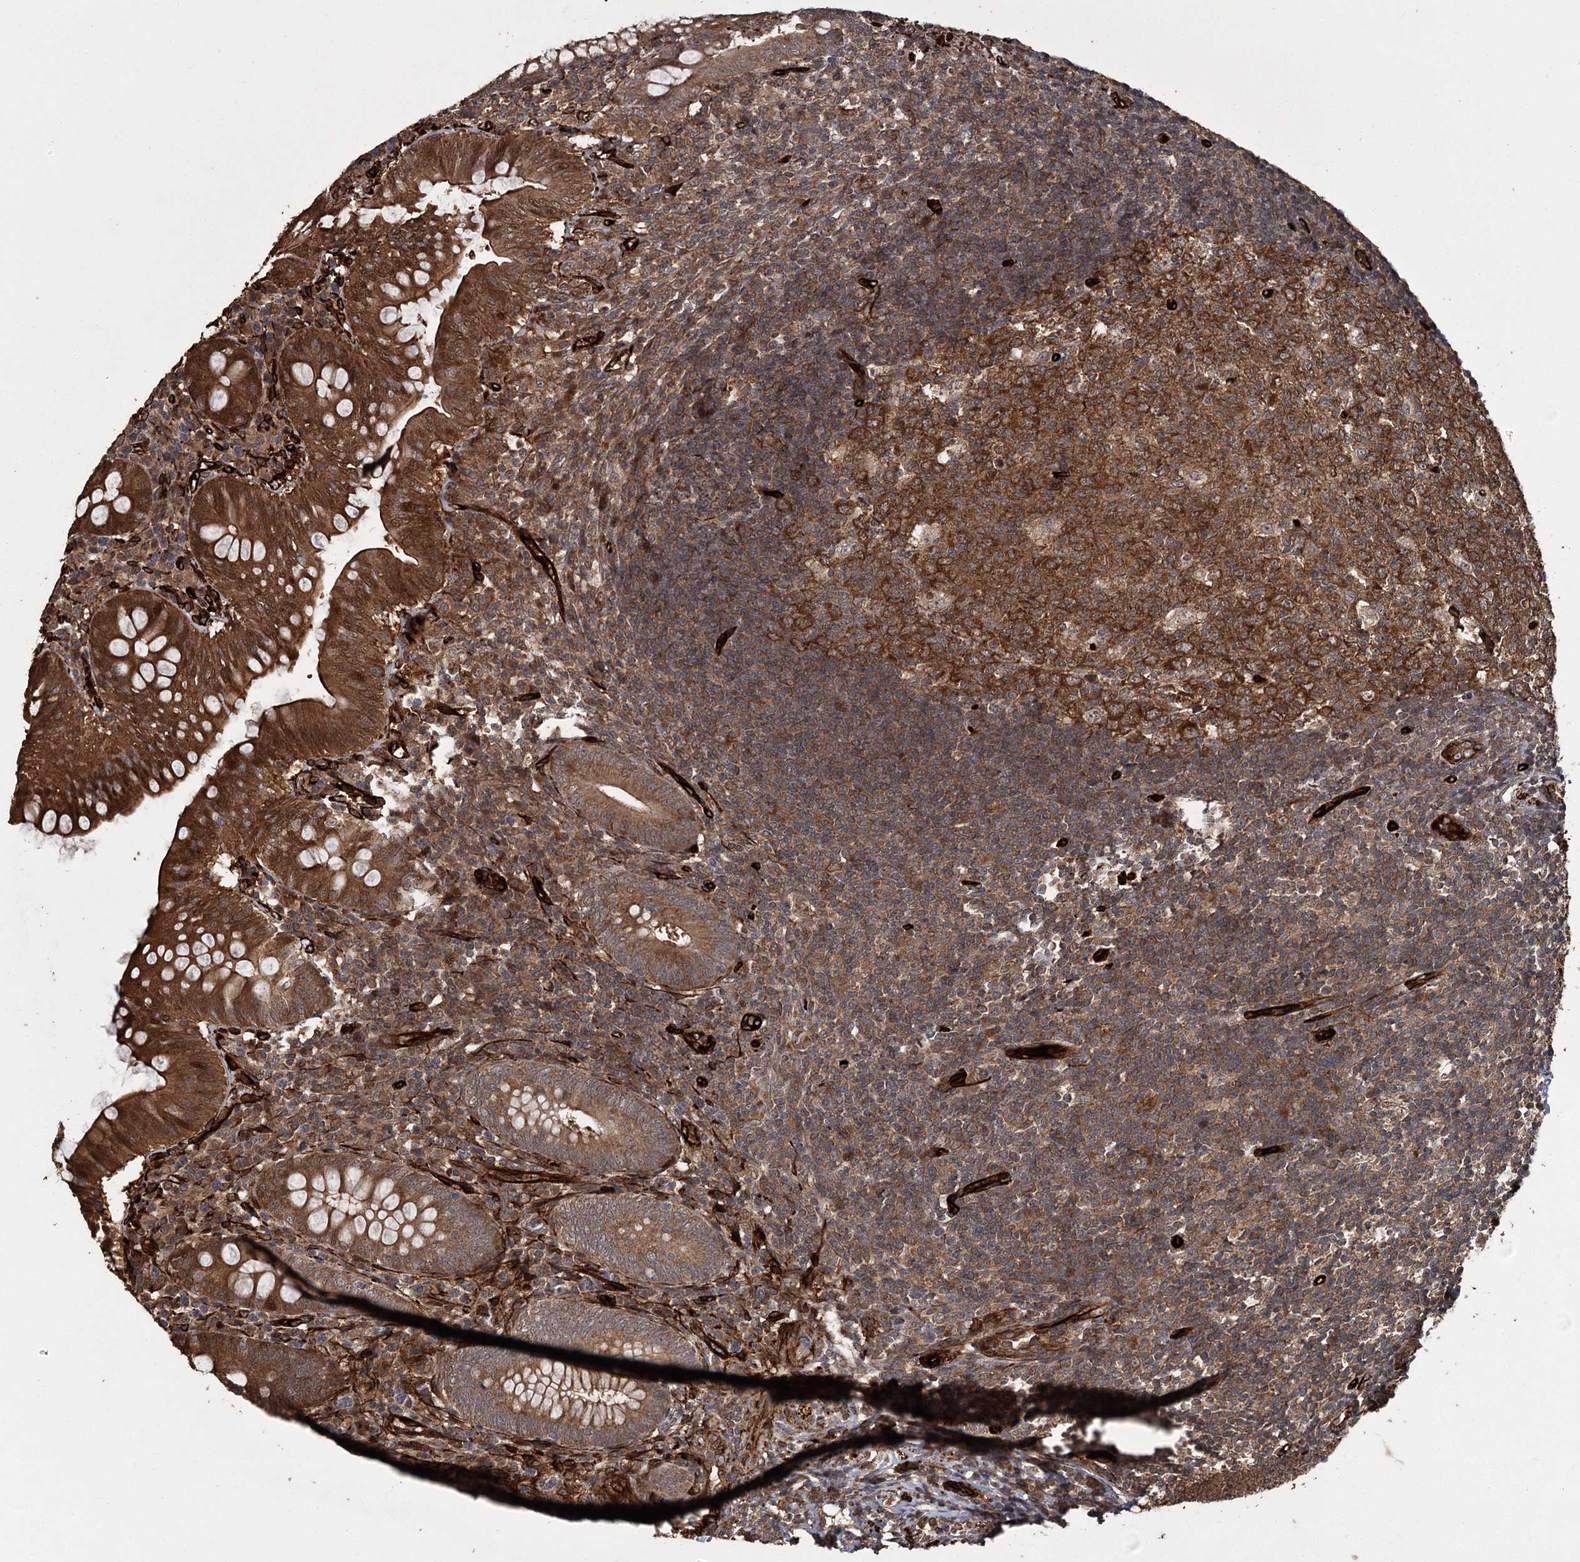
{"staining": {"intensity": "strong", "quantity": ">75%", "location": "cytoplasmic/membranous"}, "tissue": "appendix", "cell_type": "Glandular cells", "image_type": "normal", "snomed": [{"axis": "morphology", "description": "Normal tissue, NOS"}, {"axis": "topography", "description": "Appendix"}], "caption": "This micrograph shows immunohistochemistry (IHC) staining of benign human appendix, with high strong cytoplasmic/membranous expression in approximately >75% of glandular cells.", "gene": "RPAP3", "patient": {"sex": "male", "age": 14}}